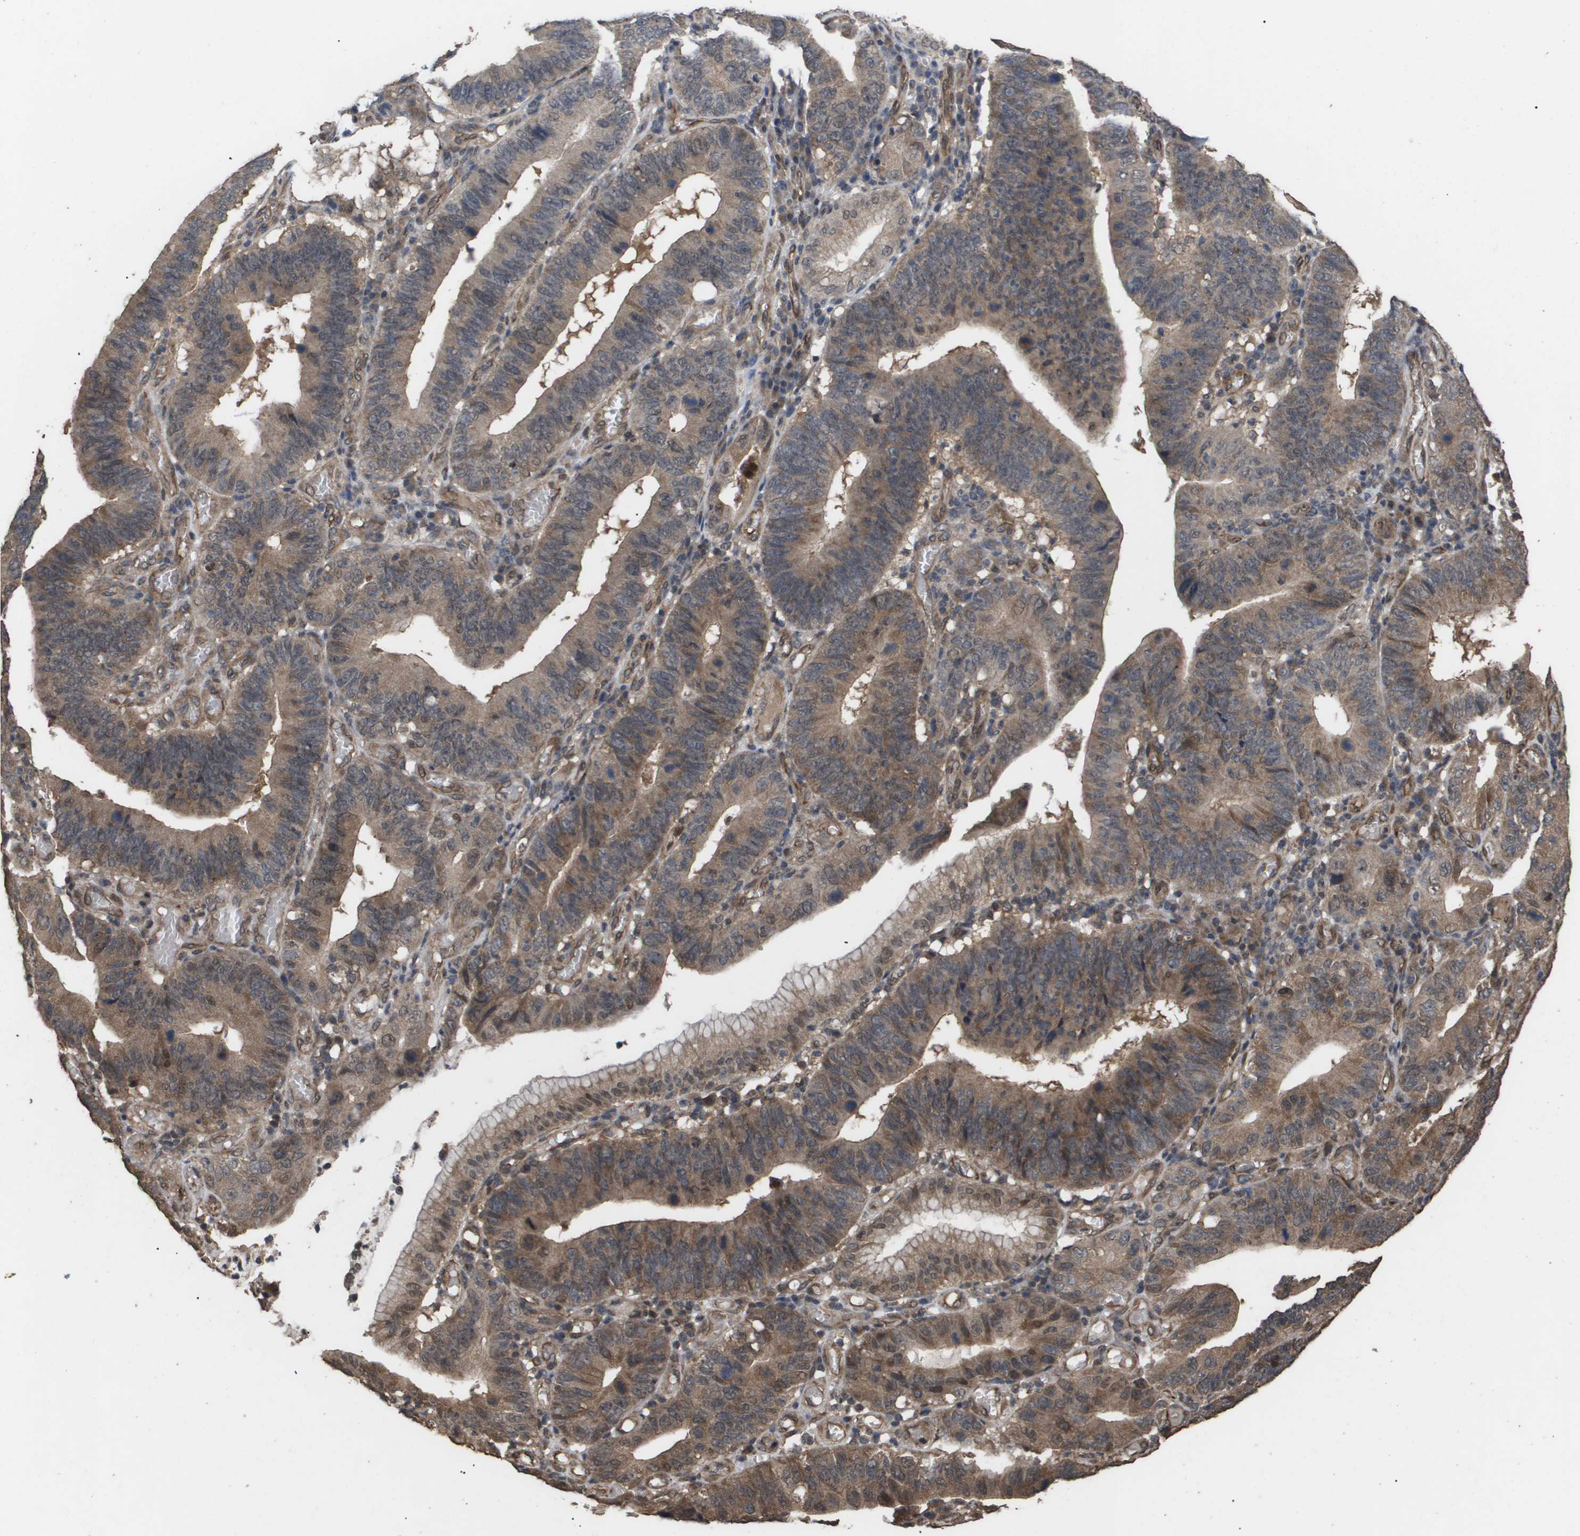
{"staining": {"intensity": "moderate", "quantity": ">75%", "location": "cytoplasmic/membranous"}, "tissue": "stomach cancer", "cell_type": "Tumor cells", "image_type": "cancer", "snomed": [{"axis": "morphology", "description": "Adenocarcinoma, NOS"}, {"axis": "topography", "description": "Stomach"}, {"axis": "topography", "description": "Gastric cardia"}], "caption": "DAB immunohistochemical staining of human stomach adenocarcinoma shows moderate cytoplasmic/membranous protein staining in approximately >75% of tumor cells.", "gene": "CUL5", "patient": {"sex": "male", "age": 59}}